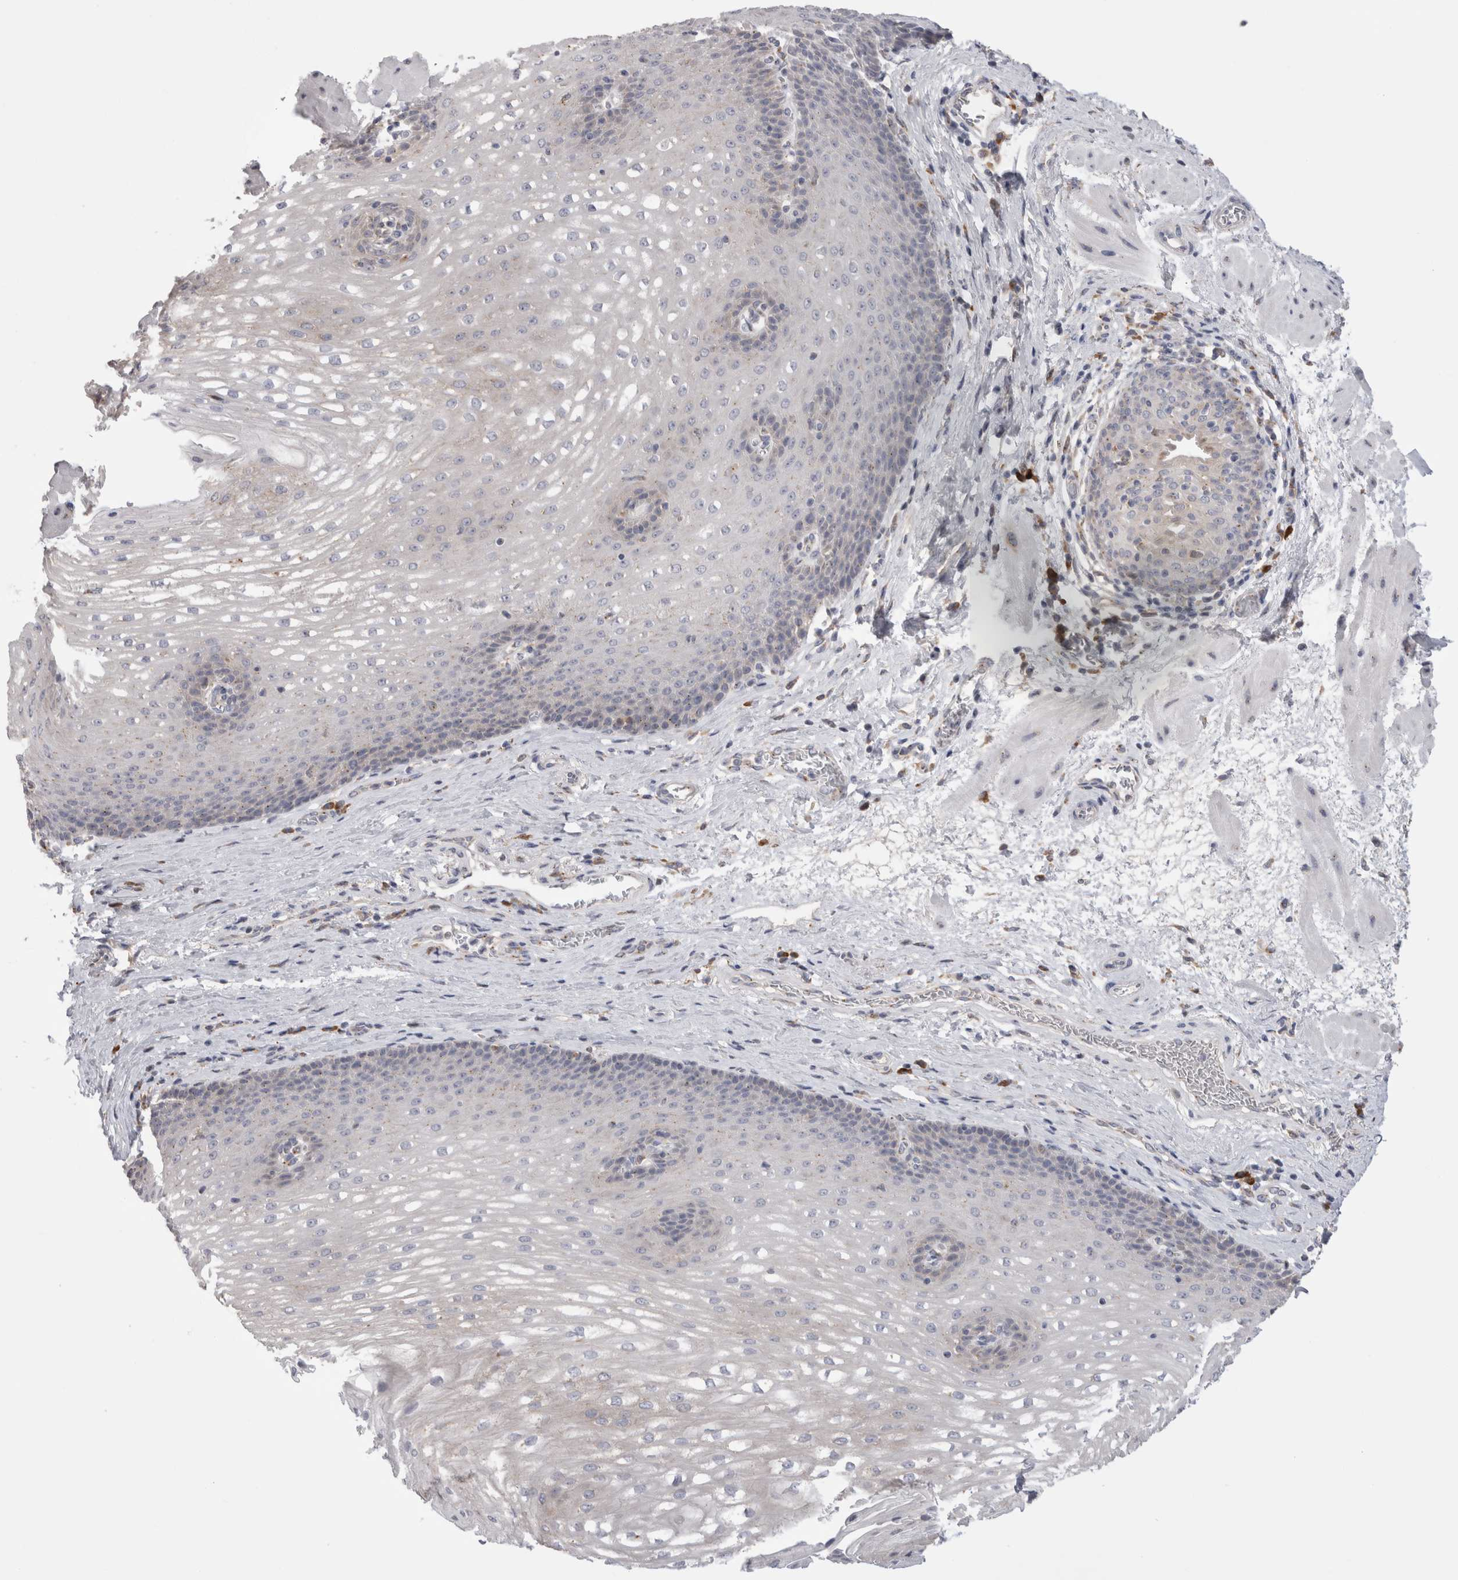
{"staining": {"intensity": "weak", "quantity": "<25%", "location": "cytoplasmic/membranous"}, "tissue": "esophagus", "cell_type": "Squamous epithelial cells", "image_type": "normal", "snomed": [{"axis": "morphology", "description": "Normal tissue, NOS"}, {"axis": "topography", "description": "Esophagus"}], "caption": "IHC photomicrograph of normal esophagus: human esophagus stained with DAB (3,3'-diaminobenzidine) exhibits no significant protein expression in squamous epithelial cells.", "gene": "ZNF341", "patient": {"sex": "male", "age": 48}}